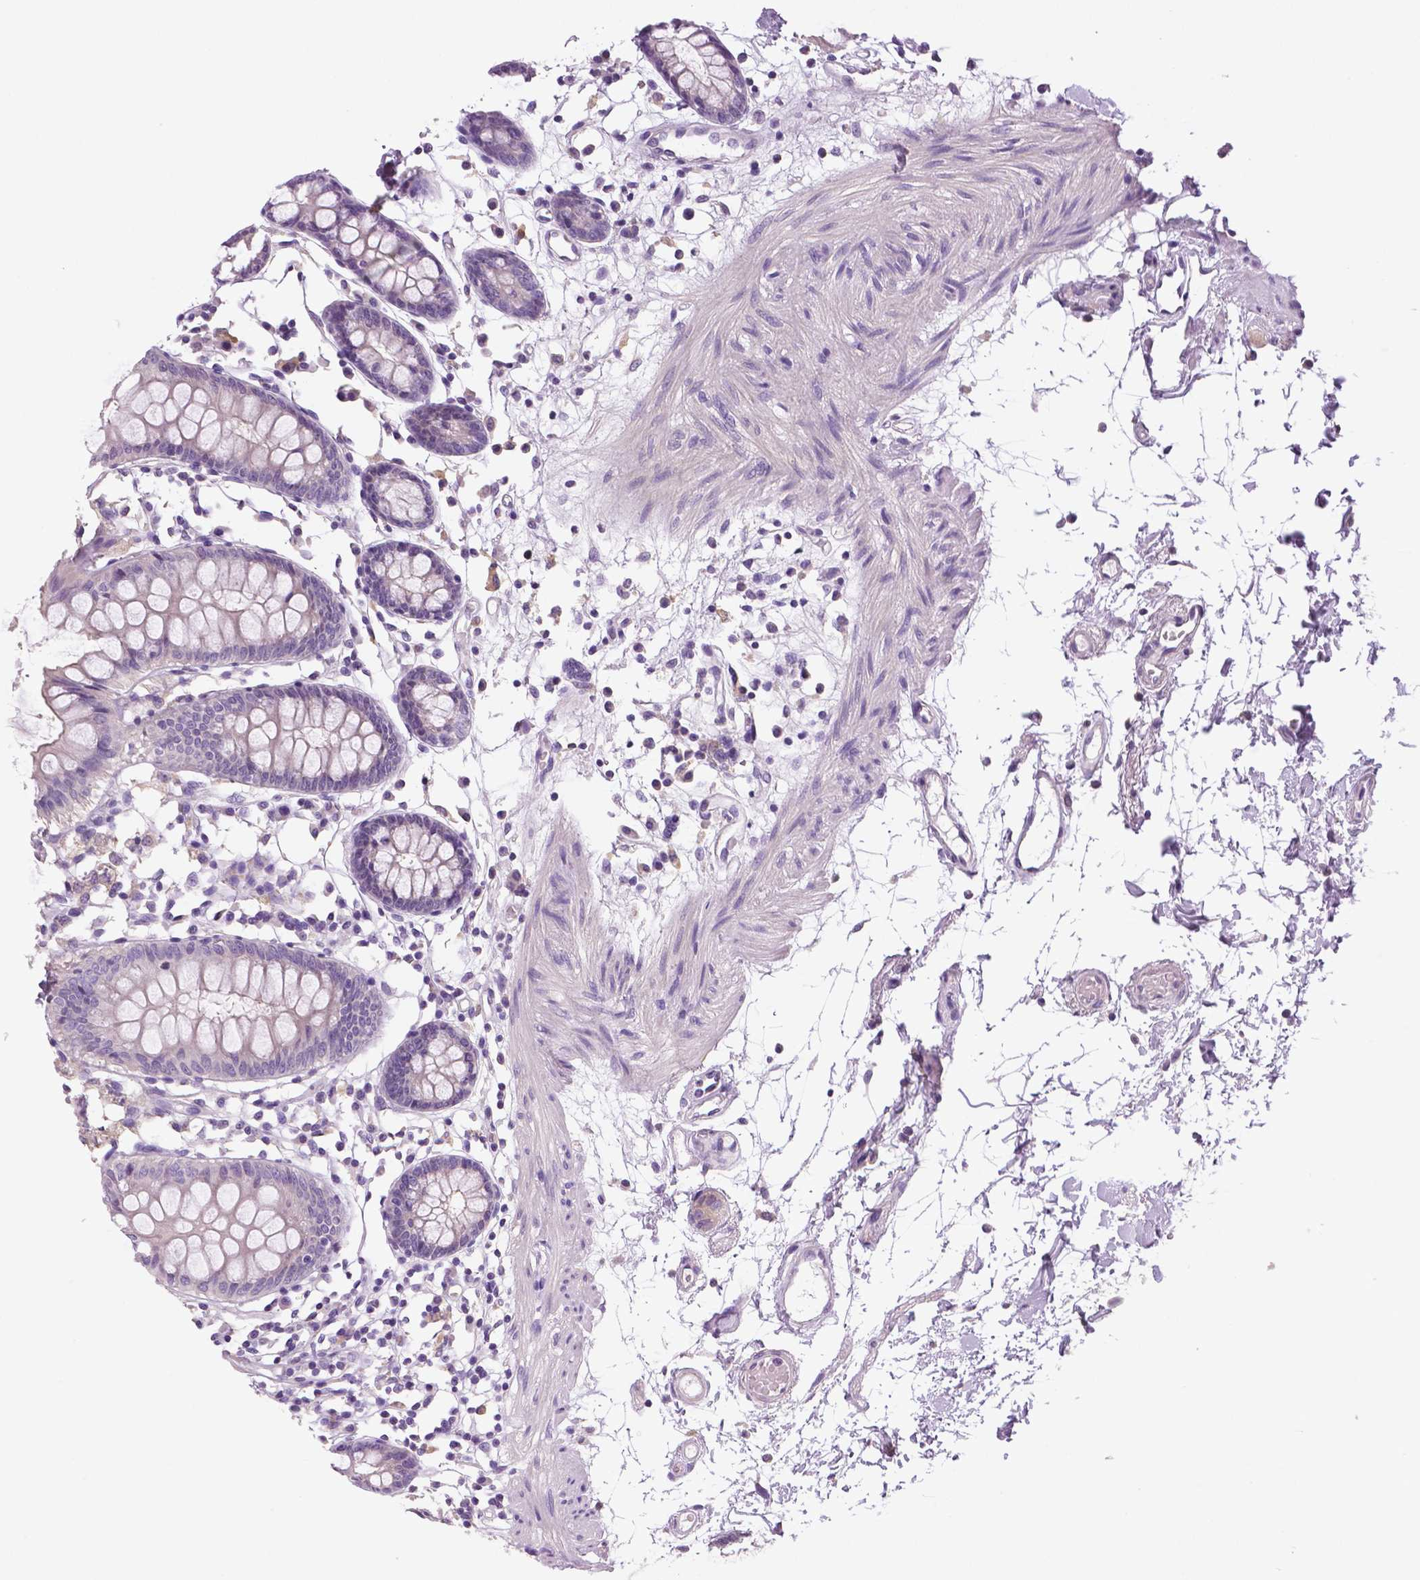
{"staining": {"intensity": "negative", "quantity": "none", "location": "none"}, "tissue": "colon", "cell_type": "Endothelial cells", "image_type": "normal", "snomed": [{"axis": "morphology", "description": "Normal tissue, NOS"}, {"axis": "topography", "description": "Colon"}], "caption": "Immunohistochemistry (IHC) photomicrograph of benign colon stained for a protein (brown), which demonstrates no staining in endothelial cells.", "gene": "DNAH12", "patient": {"sex": "female", "age": 84}}